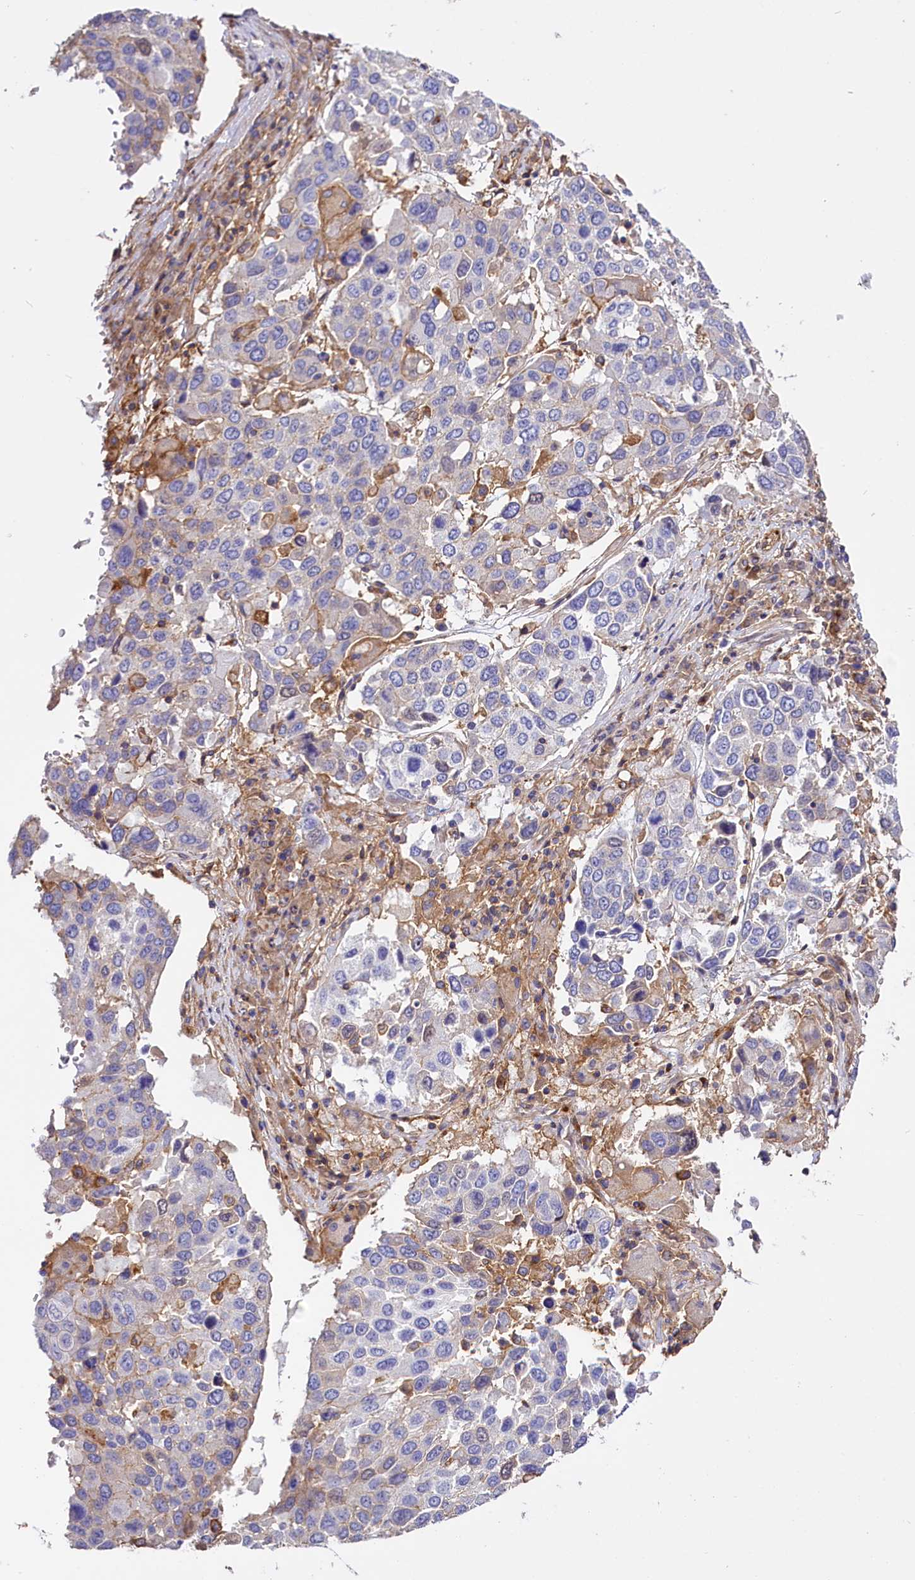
{"staining": {"intensity": "negative", "quantity": "none", "location": "none"}, "tissue": "lung cancer", "cell_type": "Tumor cells", "image_type": "cancer", "snomed": [{"axis": "morphology", "description": "Squamous cell carcinoma, NOS"}, {"axis": "topography", "description": "Lung"}], "caption": "DAB (3,3'-diaminobenzidine) immunohistochemical staining of human lung squamous cell carcinoma reveals no significant staining in tumor cells. (Stains: DAB (3,3'-diaminobenzidine) IHC with hematoxylin counter stain, Microscopy: brightfield microscopy at high magnification).", "gene": "ANO6", "patient": {"sex": "male", "age": 65}}